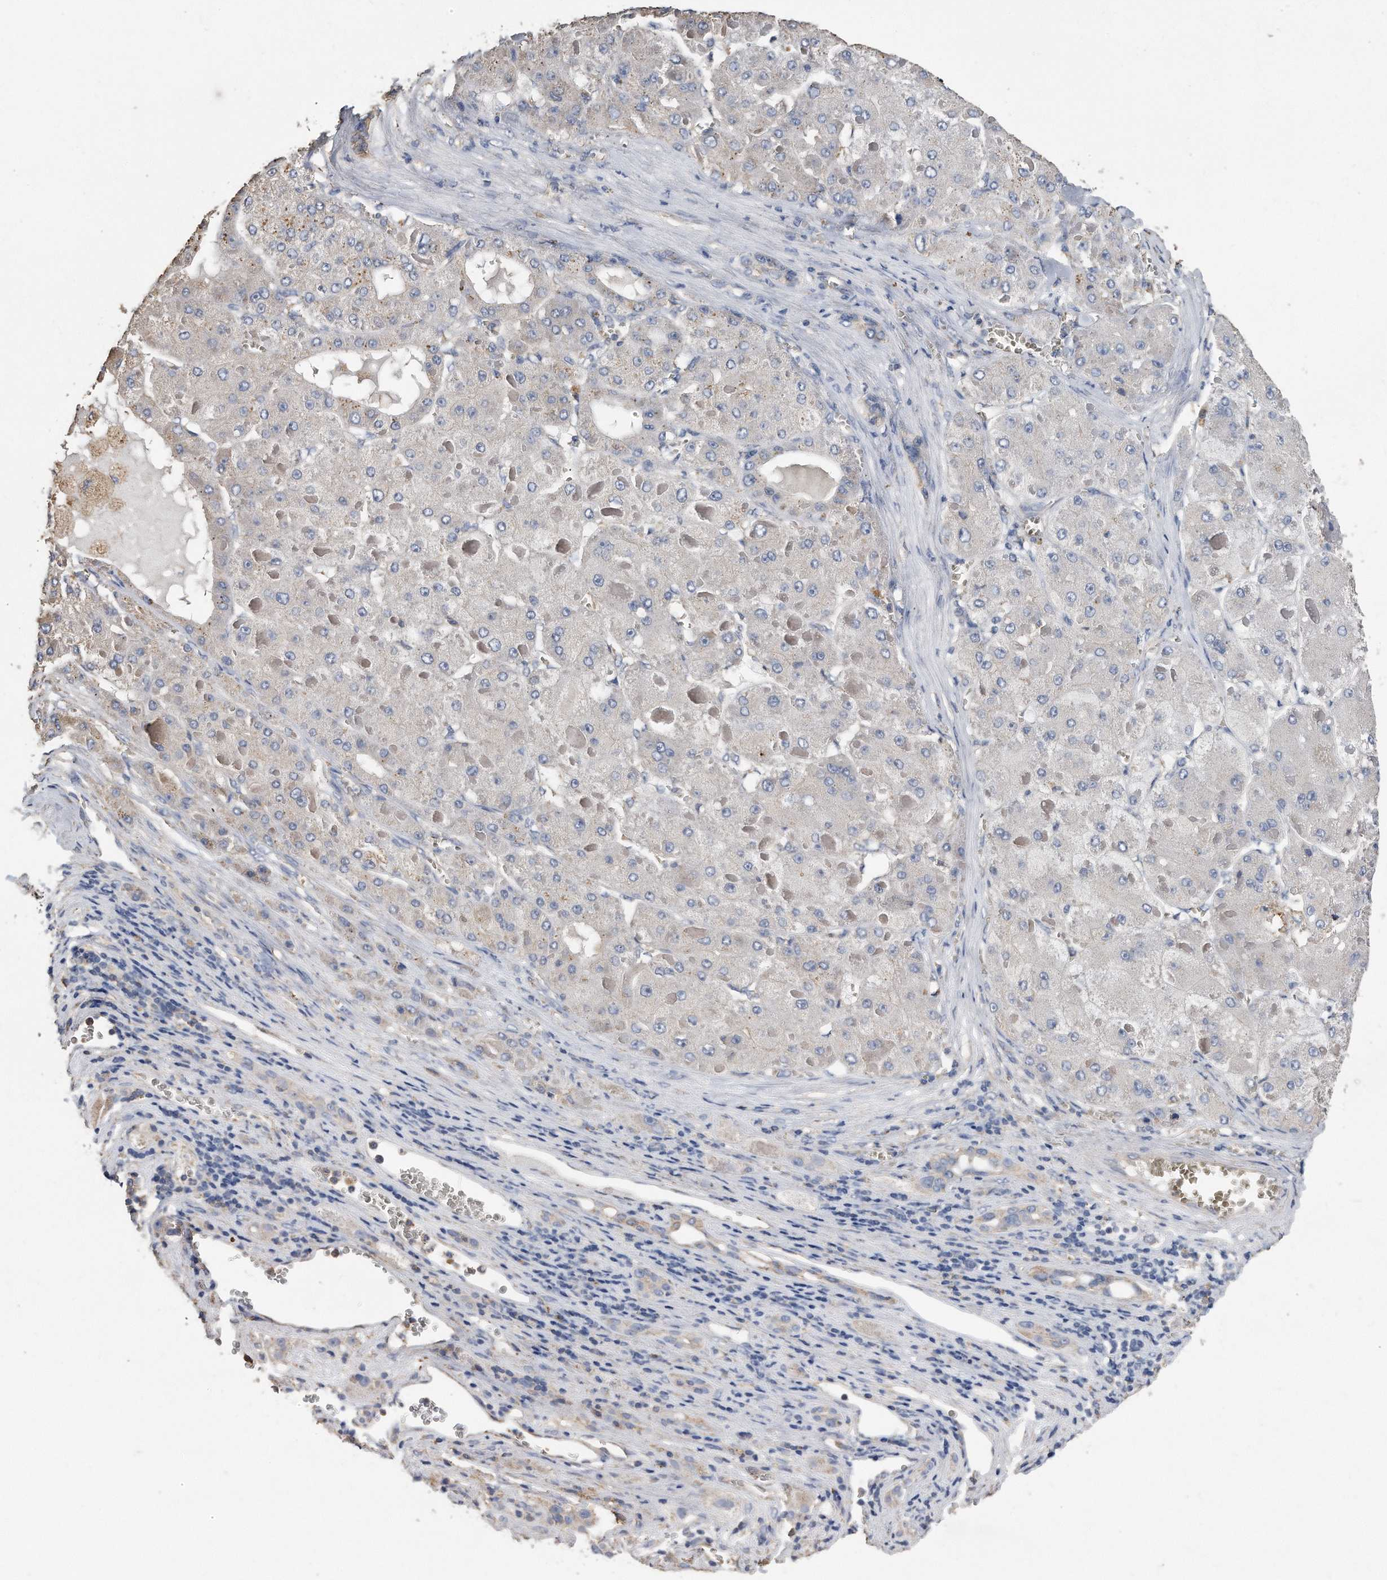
{"staining": {"intensity": "negative", "quantity": "none", "location": "none"}, "tissue": "liver cancer", "cell_type": "Tumor cells", "image_type": "cancer", "snomed": [{"axis": "morphology", "description": "Carcinoma, Hepatocellular, NOS"}, {"axis": "topography", "description": "Liver"}], "caption": "Human liver cancer (hepatocellular carcinoma) stained for a protein using immunohistochemistry (IHC) displays no staining in tumor cells.", "gene": "CDCP1", "patient": {"sex": "female", "age": 73}}